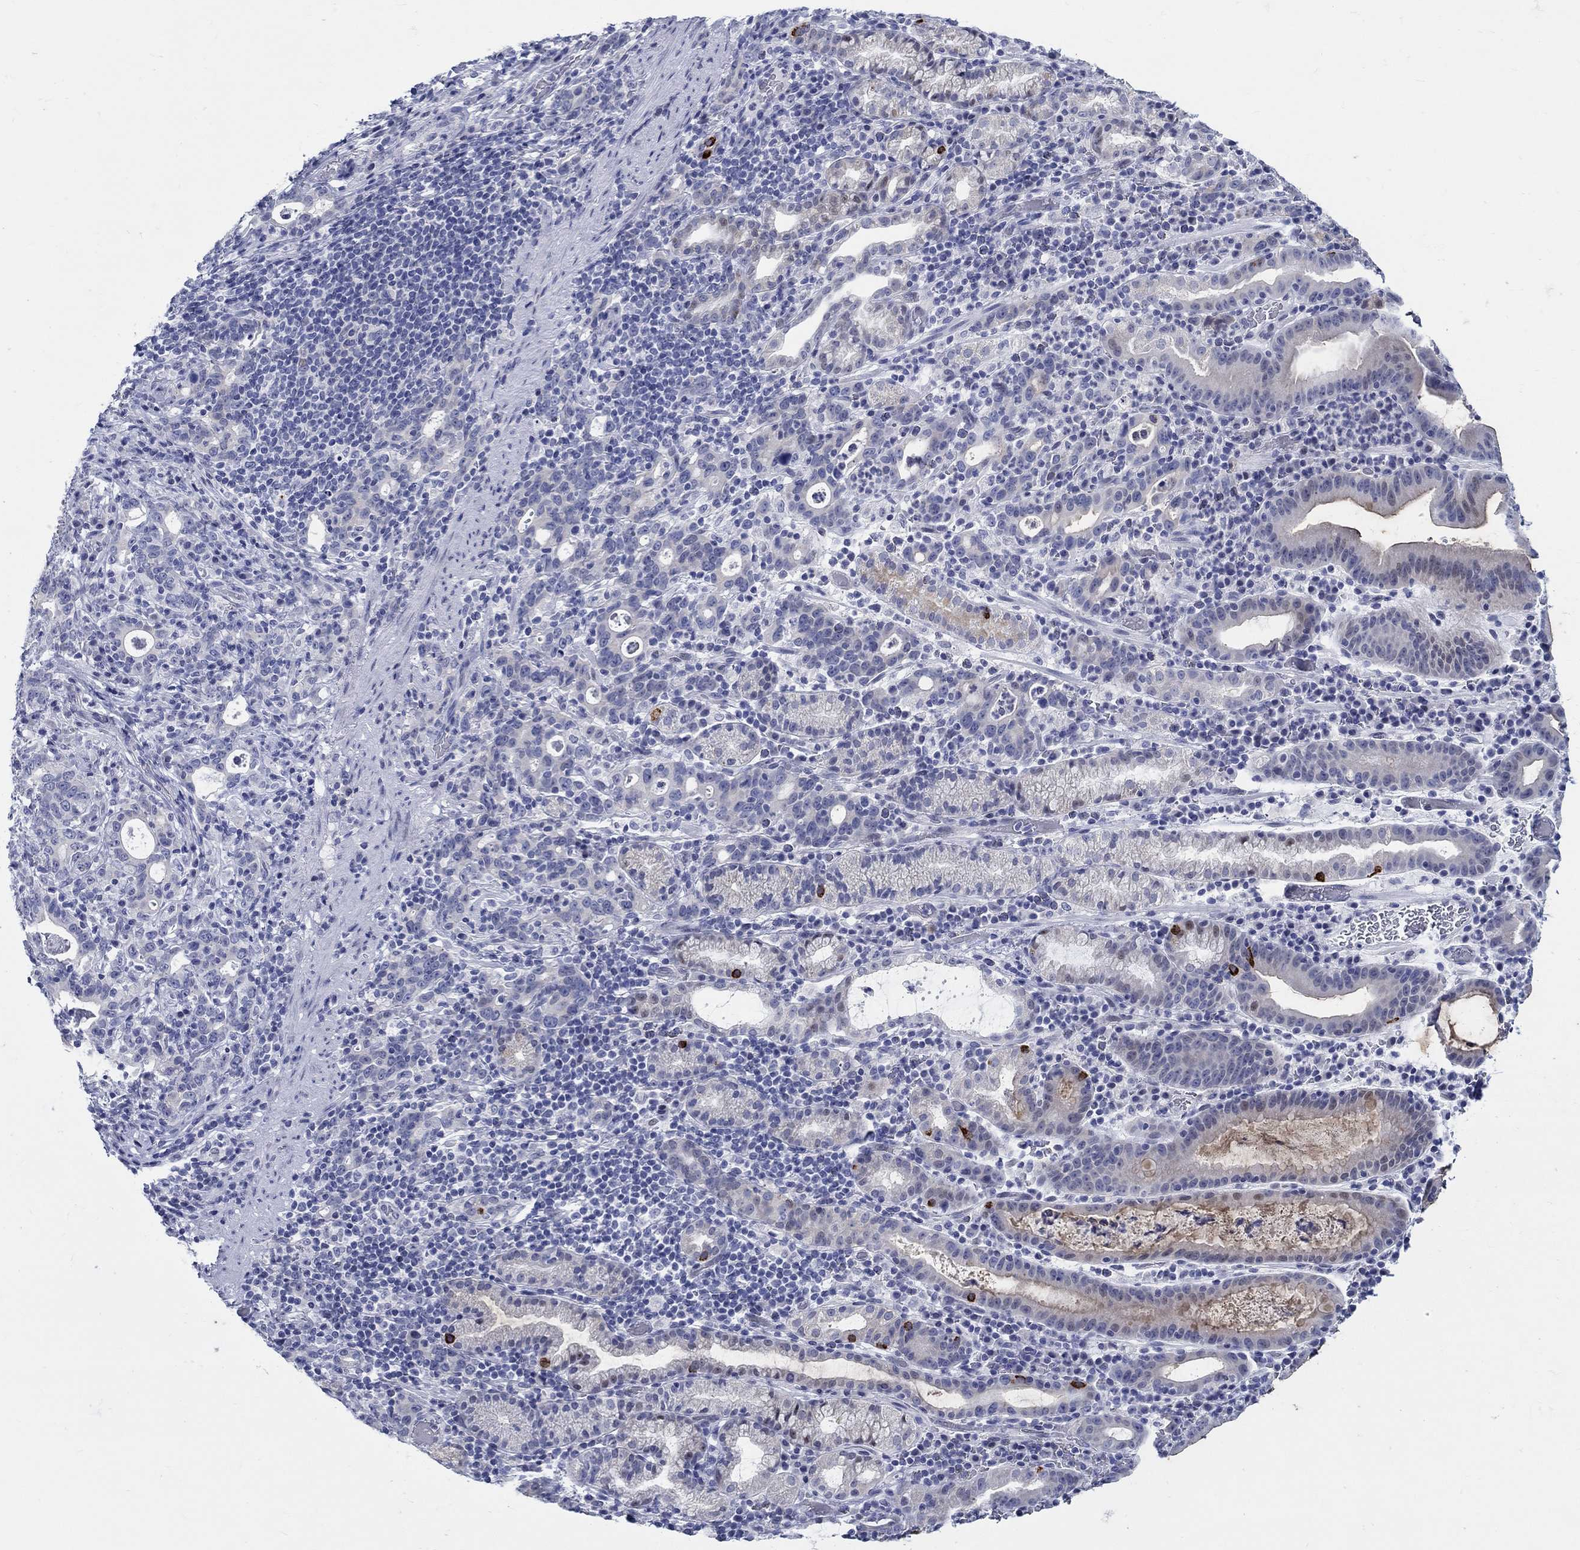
{"staining": {"intensity": "negative", "quantity": "none", "location": "none"}, "tissue": "stomach cancer", "cell_type": "Tumor cells", "image_type": "cancer", "snomed": [{"axis": "morphology", "description": "Adenocarcinoma, NOS"}, {"axis": "topography", "description": "Stomach"}], "caption": "An IHC photomicrograph of stomach adenocarcinoma is shown. There is no staining in tumor cells of stomach adenocarcinoma.", "gene": "CRYGS", "patient": {"sex": "male", "age": 79}}